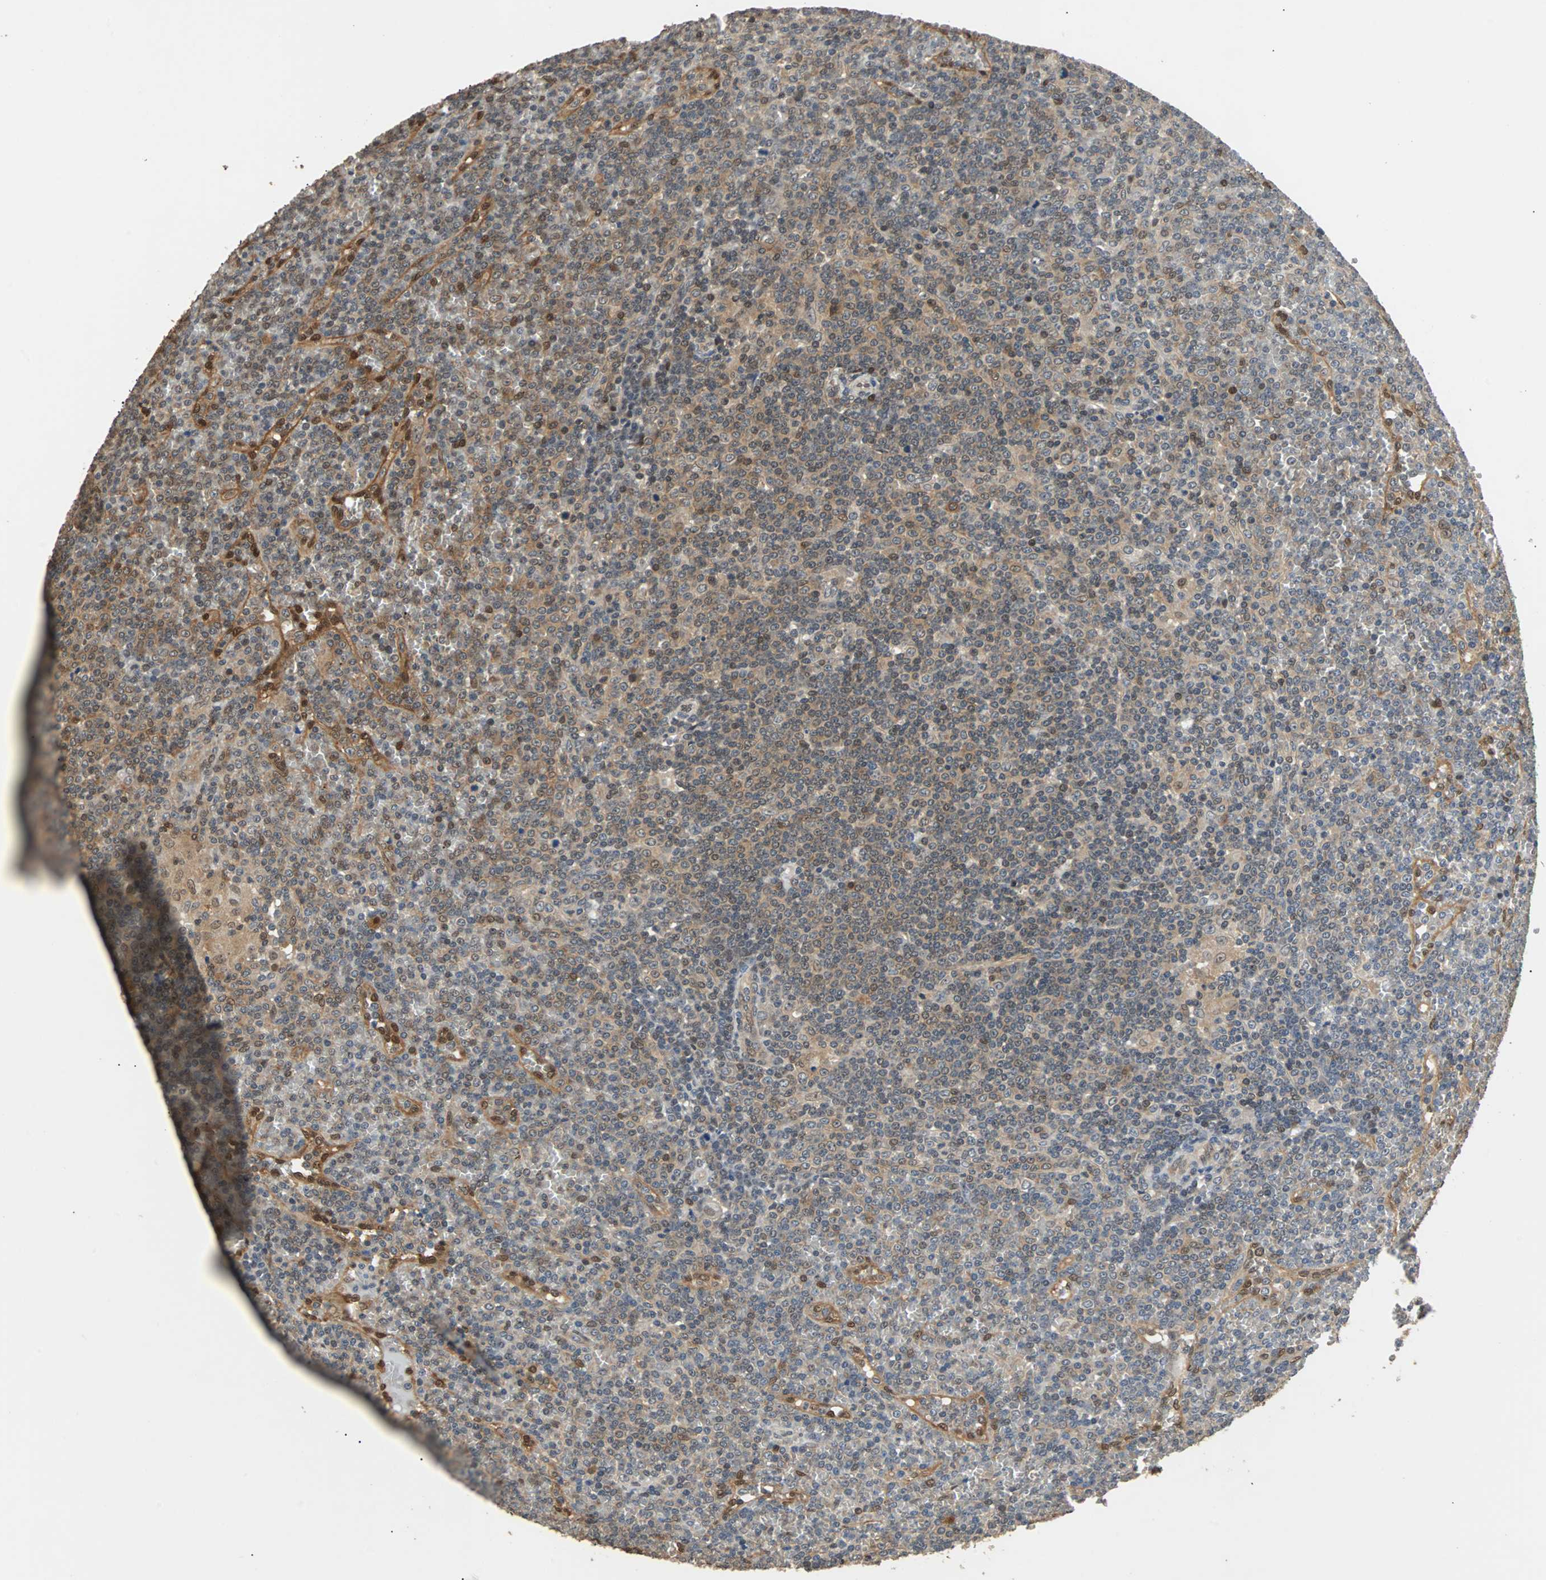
{"staining": {"intensity": "moderate", "quantity": ">75%", "location": "cytoplasmic/membranous"}, "tissue": "lymphoma", "cell_type": "Tumor cells", "image_type": "cancer", "snomed": [{"axis": "morphology", "description": "Malignant lymphoma, non-Hodgkin's type, Low grade"}, {"axis": "topography", "description": "Spleen"}], "caption": "A photomicrograph of lymphoma stained for a protein shows moderate cytoplasmic/membranous brown staining in tumor cells.", "gene": "PRDX6", "patient": {"sex": "female", "age": 19}}